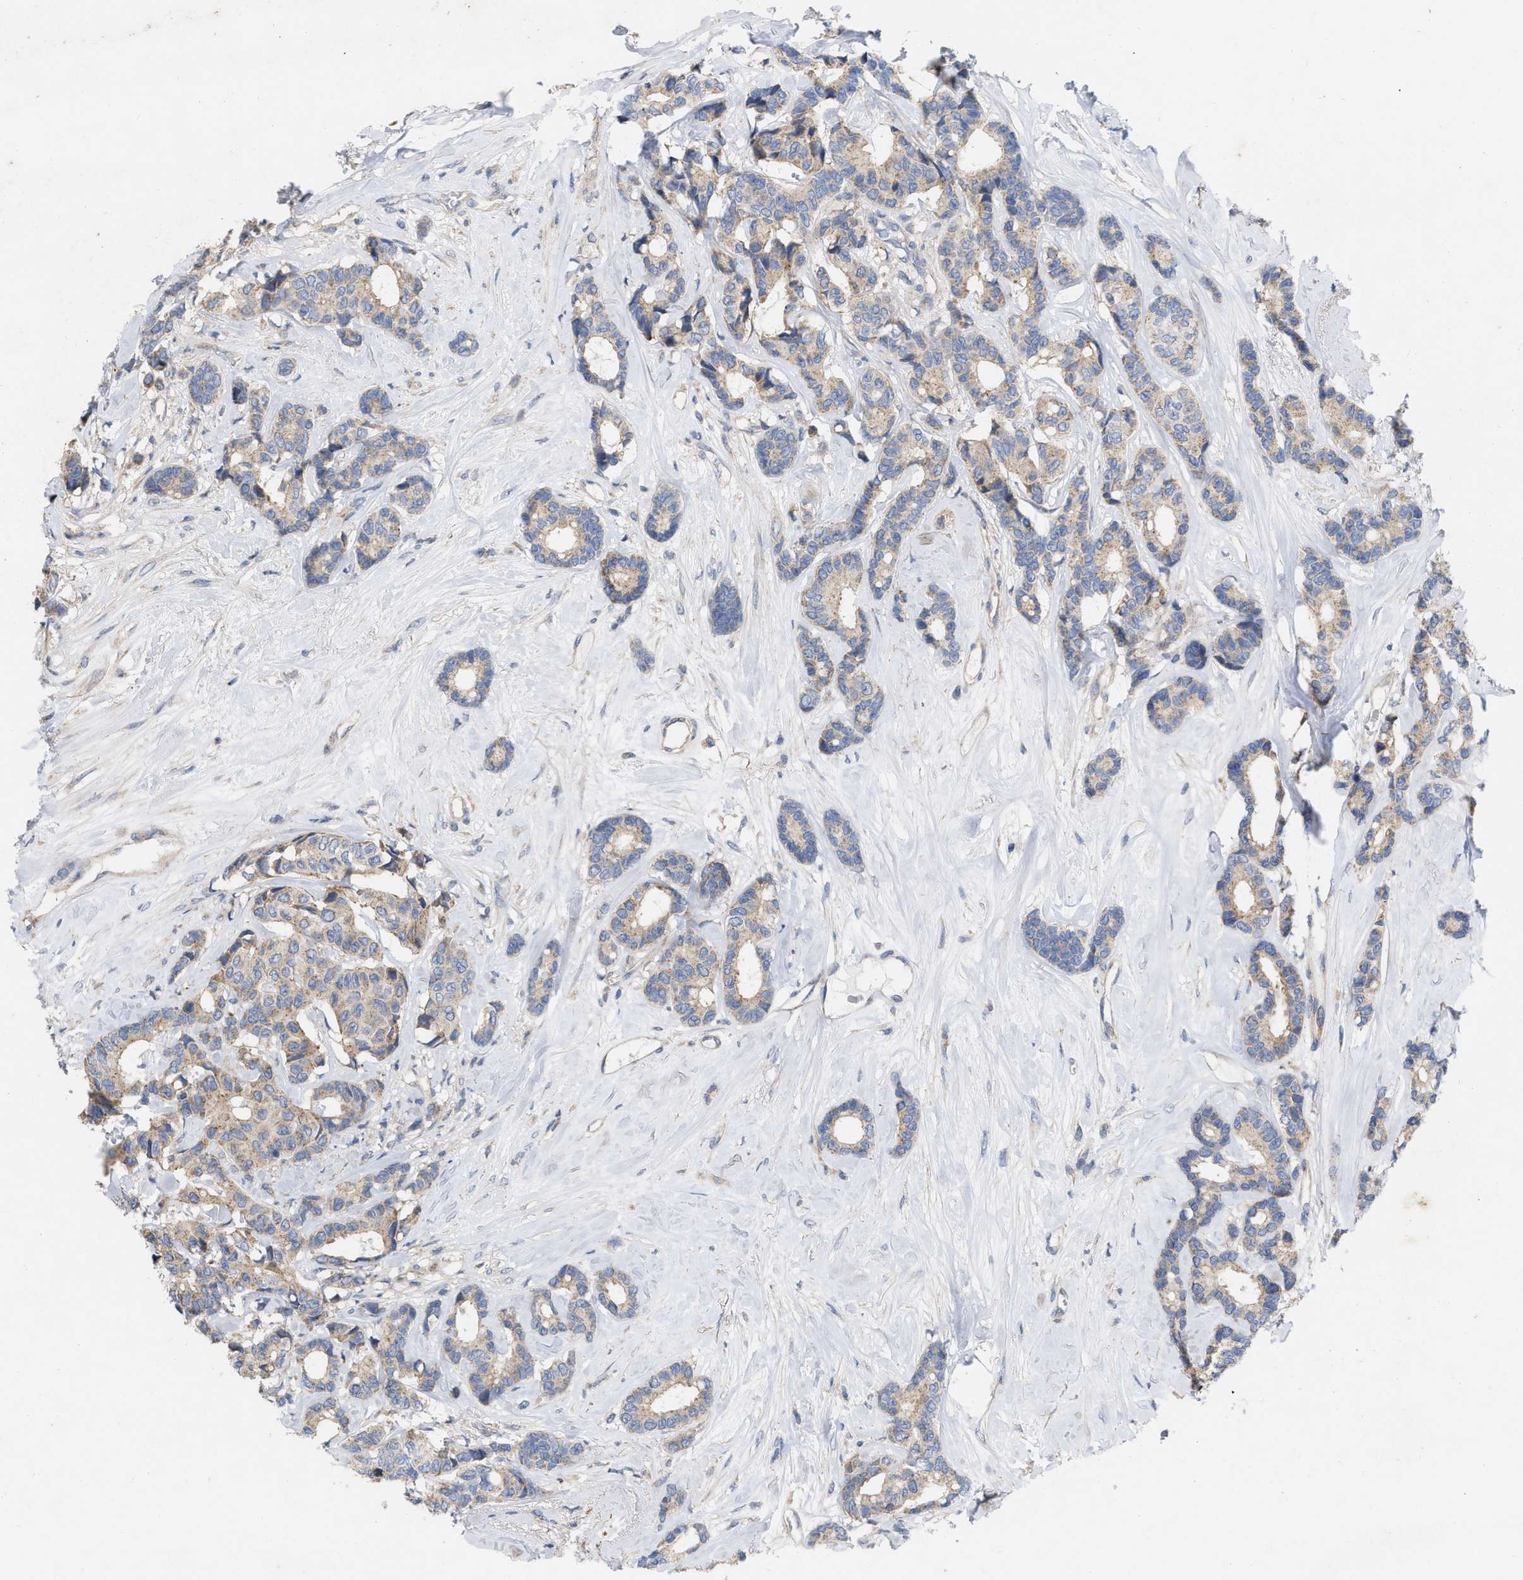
{"staining": {"intensity": "weak", "quantity": ">75%", "location": "cytoplasmic/membranous"}, "tissue": "breast cancer", "cell_type": "Tumor cells", "image_type": "cancer", "snomed": [{"axis": "morphology", "description": "Duct carcinoma"}, {"axis": "topography", "description": "Breast"}], "caption": "Breast intraductal carcinoma stained with a brown dye shows weak cytoplasmic/membranous positive staining in about >75% of tumor cells.", "gene": "VIP", "patient": {"sex": "female", "age": 87}}